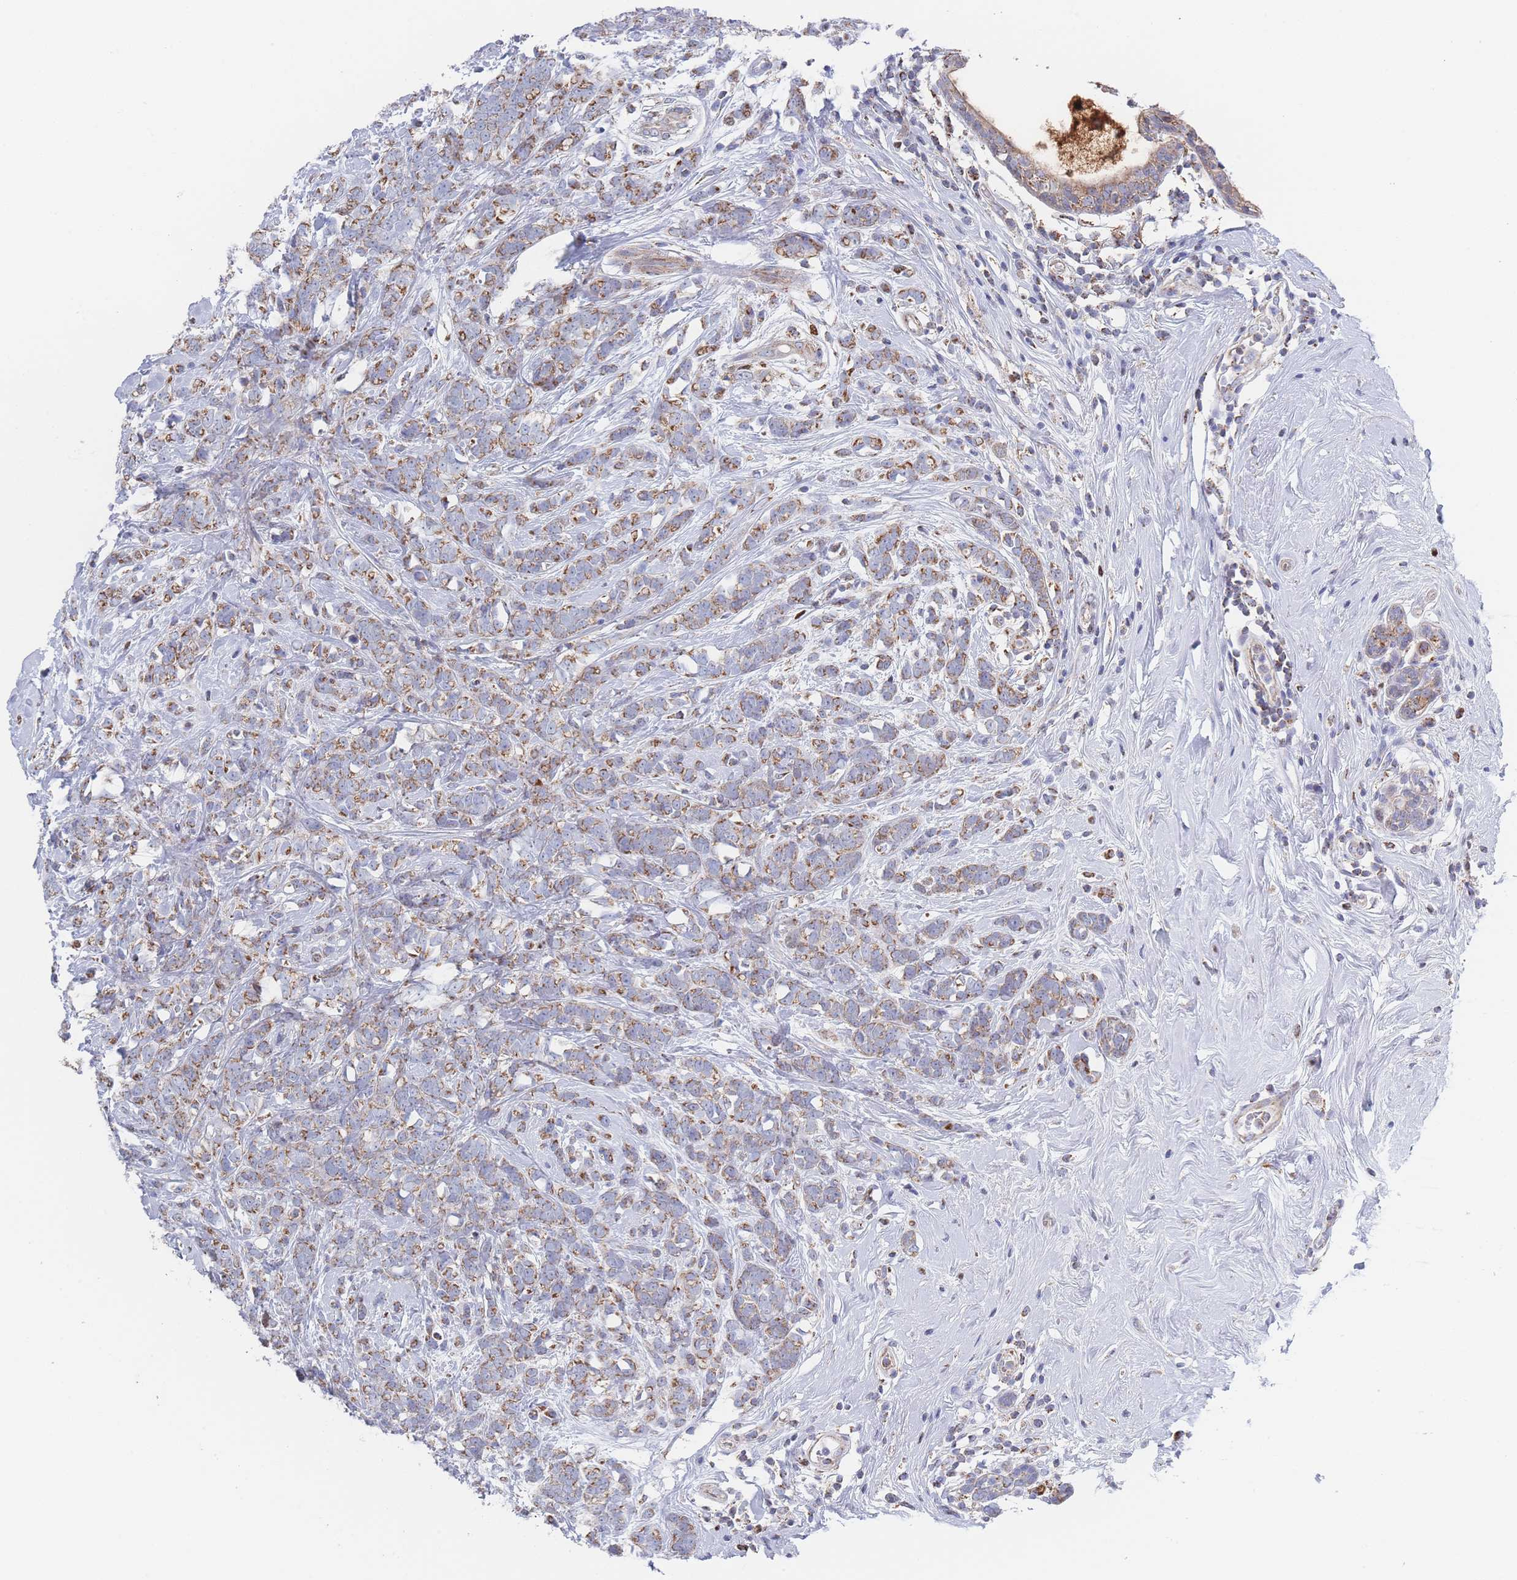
{"staining": {"intensity": "moderate", "quantity": "25%-75%", "location": "cytoplasmic/membranous"}, "tissue": "breast cancer", "cell_type": "Tumor cells", "image_type": "cancer", "snomed": [{"axis": "morphology", "description": "Lobular carcinoma"}, {"axis": "topography", "description": "Breast"}], "caption": "Lobular carcinoma (breast) stained with a protein marker displays moderate staining in tumor cells.", "gene": "IKZF4", "patient": {"sex": "female", "age": 58}}